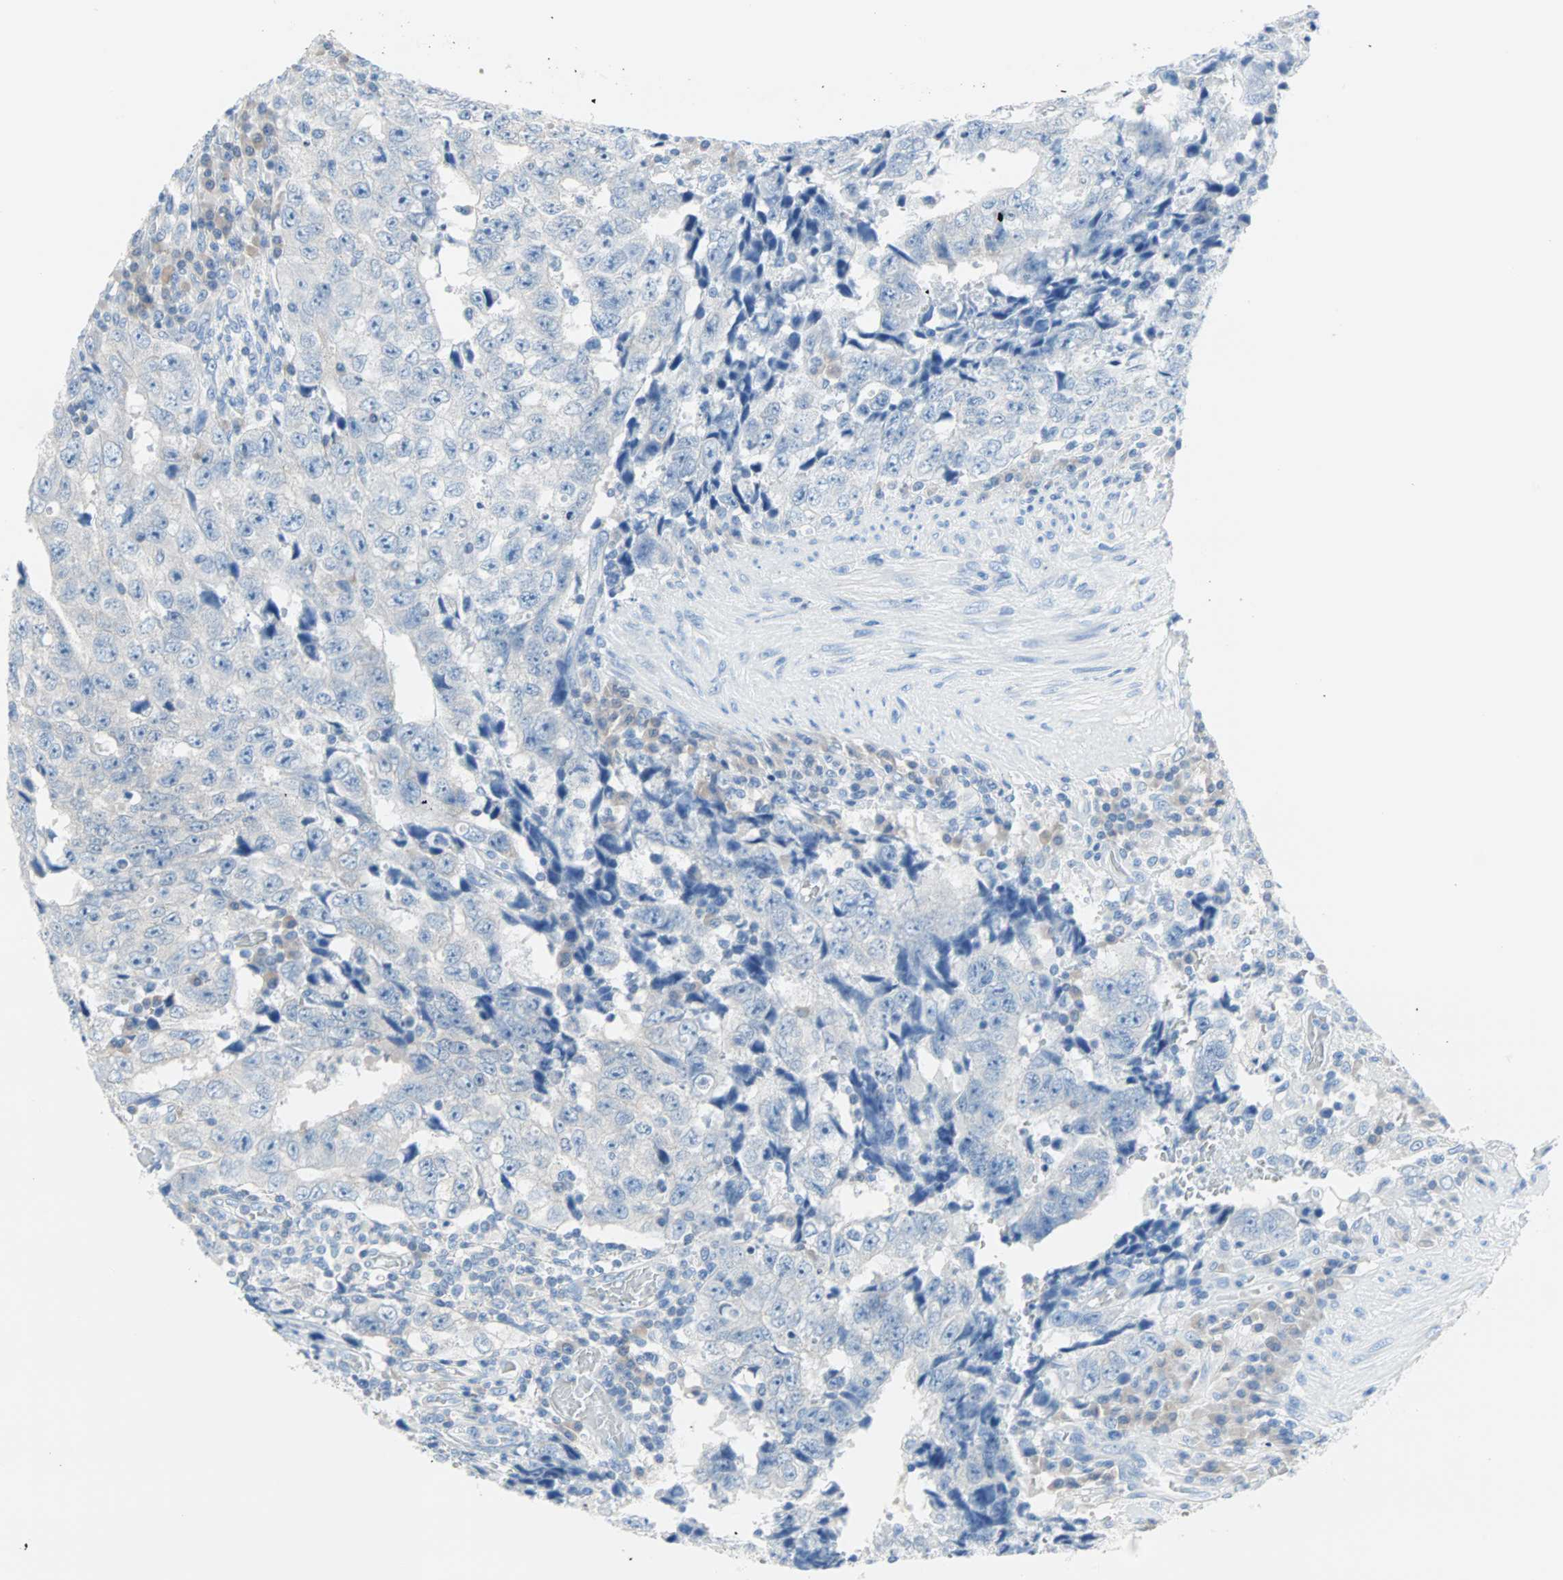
{"staining": {"intensity": "negative", "quantity": "none", "location": "none"}, "tissue": "testis cancer", "cell_type": "Tumor cells", "image_type": "cancer", "snomed": [{"axis": "morphology", "description": "Necrosis, NOS"}, {"axis": "morphology", "description": "Carcinoma, Embryonal, NOS"}, {"axis": "topography", "description": "Testis"}], "caption": "Testis cancer stained for a protein using immunohistochemistry (IHC) displays no expression tumor cells.", "gene": "MPI", "patient": {"sex": "male", "age": 19}}